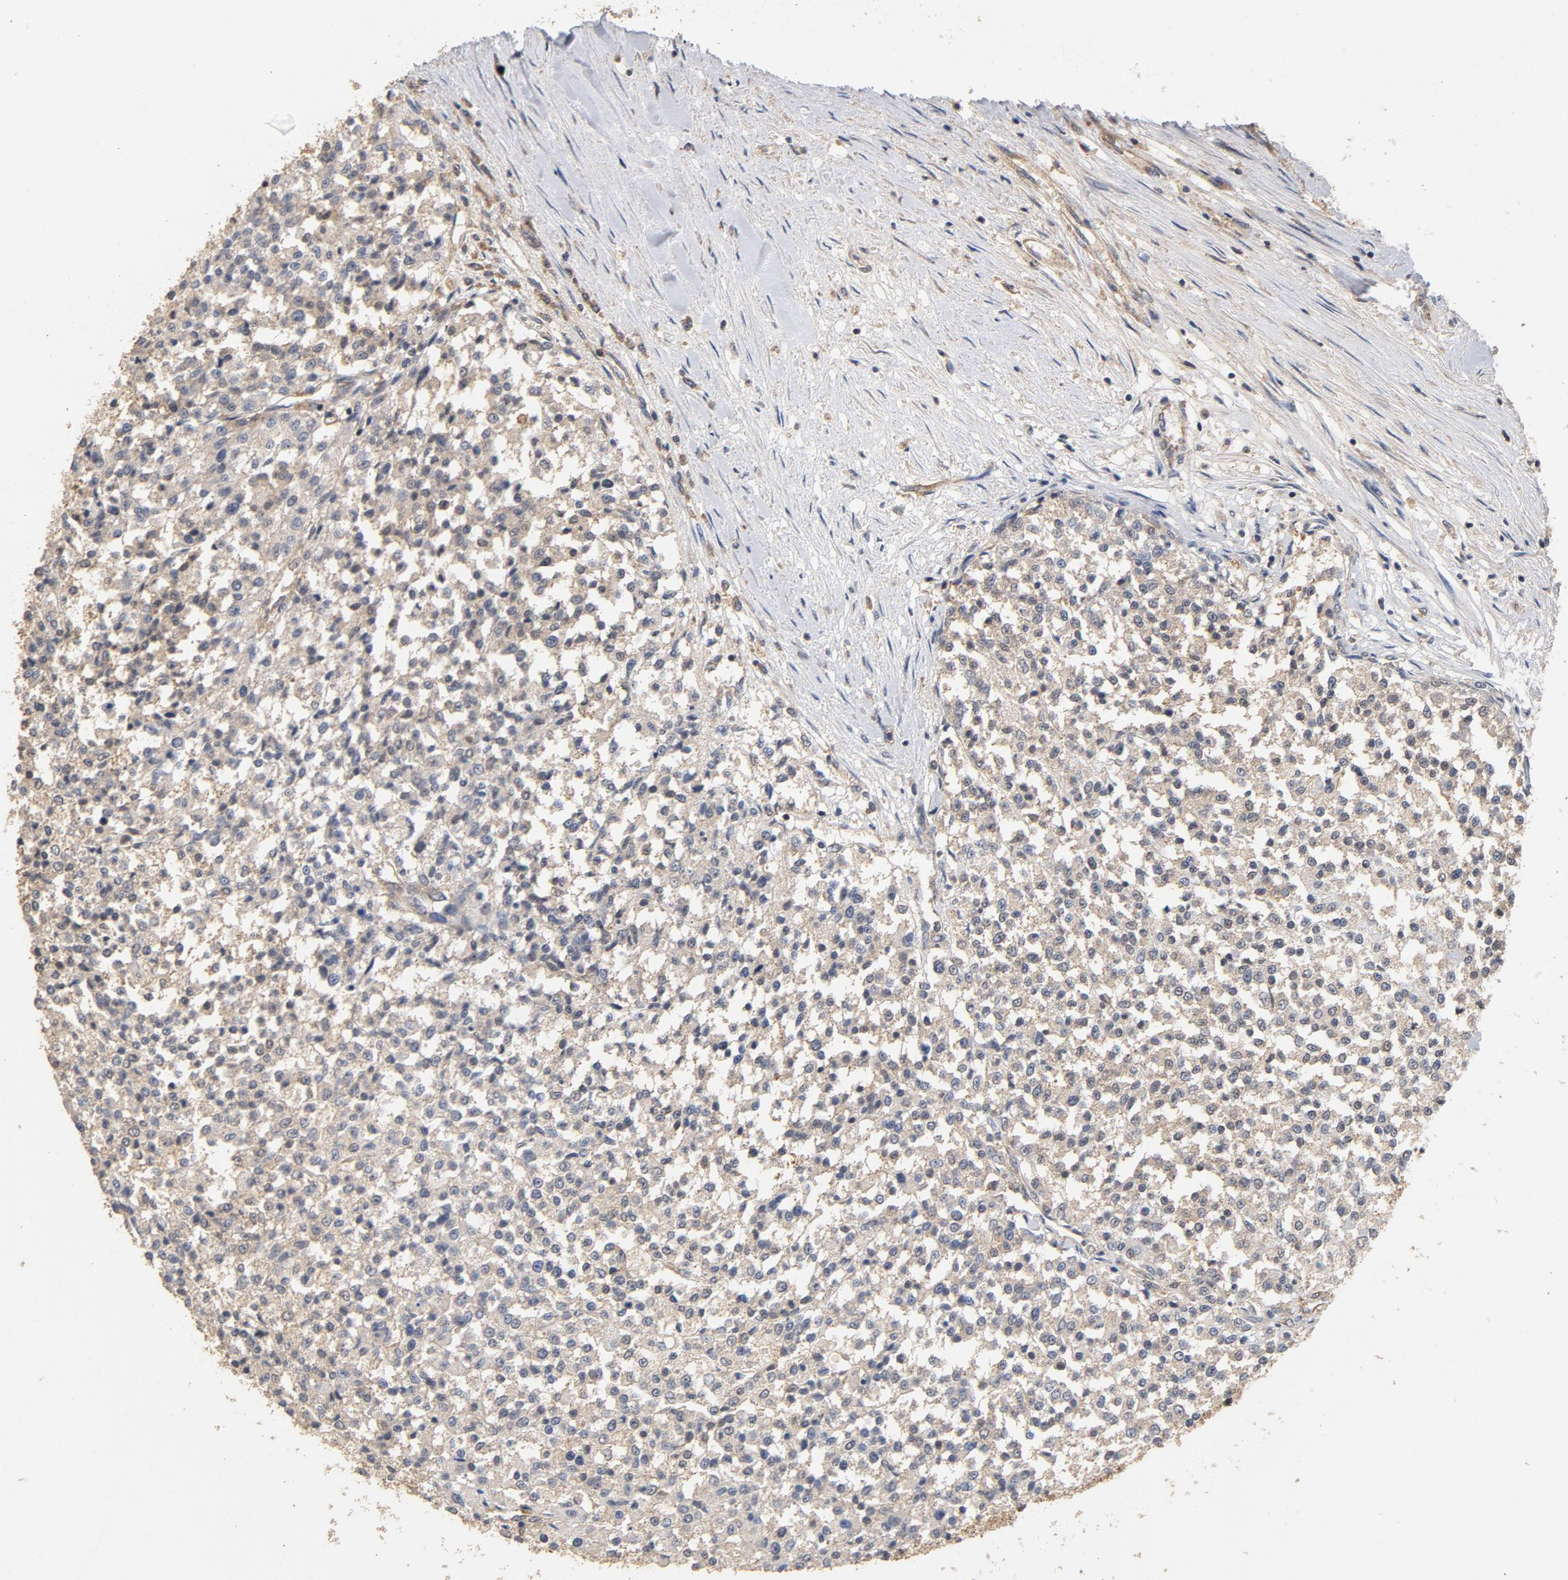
{"staining": {"intensity": "weak", "quantity": ">75%", "location": "cytoplasmic/membranous"}, "tissue": "testis cancer", "cell_type": "Tumor cells", "image_type": "cancer", "snomed": [{"axis": "morphology", "description": "Seminoma, NOS"}, {"axis": "topography", "description": "Testis"}], "caption": "Seminoma (testis) stained with a protein marker reveals weak staining in tumor cells.", "gene": "DDX6", "patient": {"sex": "male", "age": 59}}